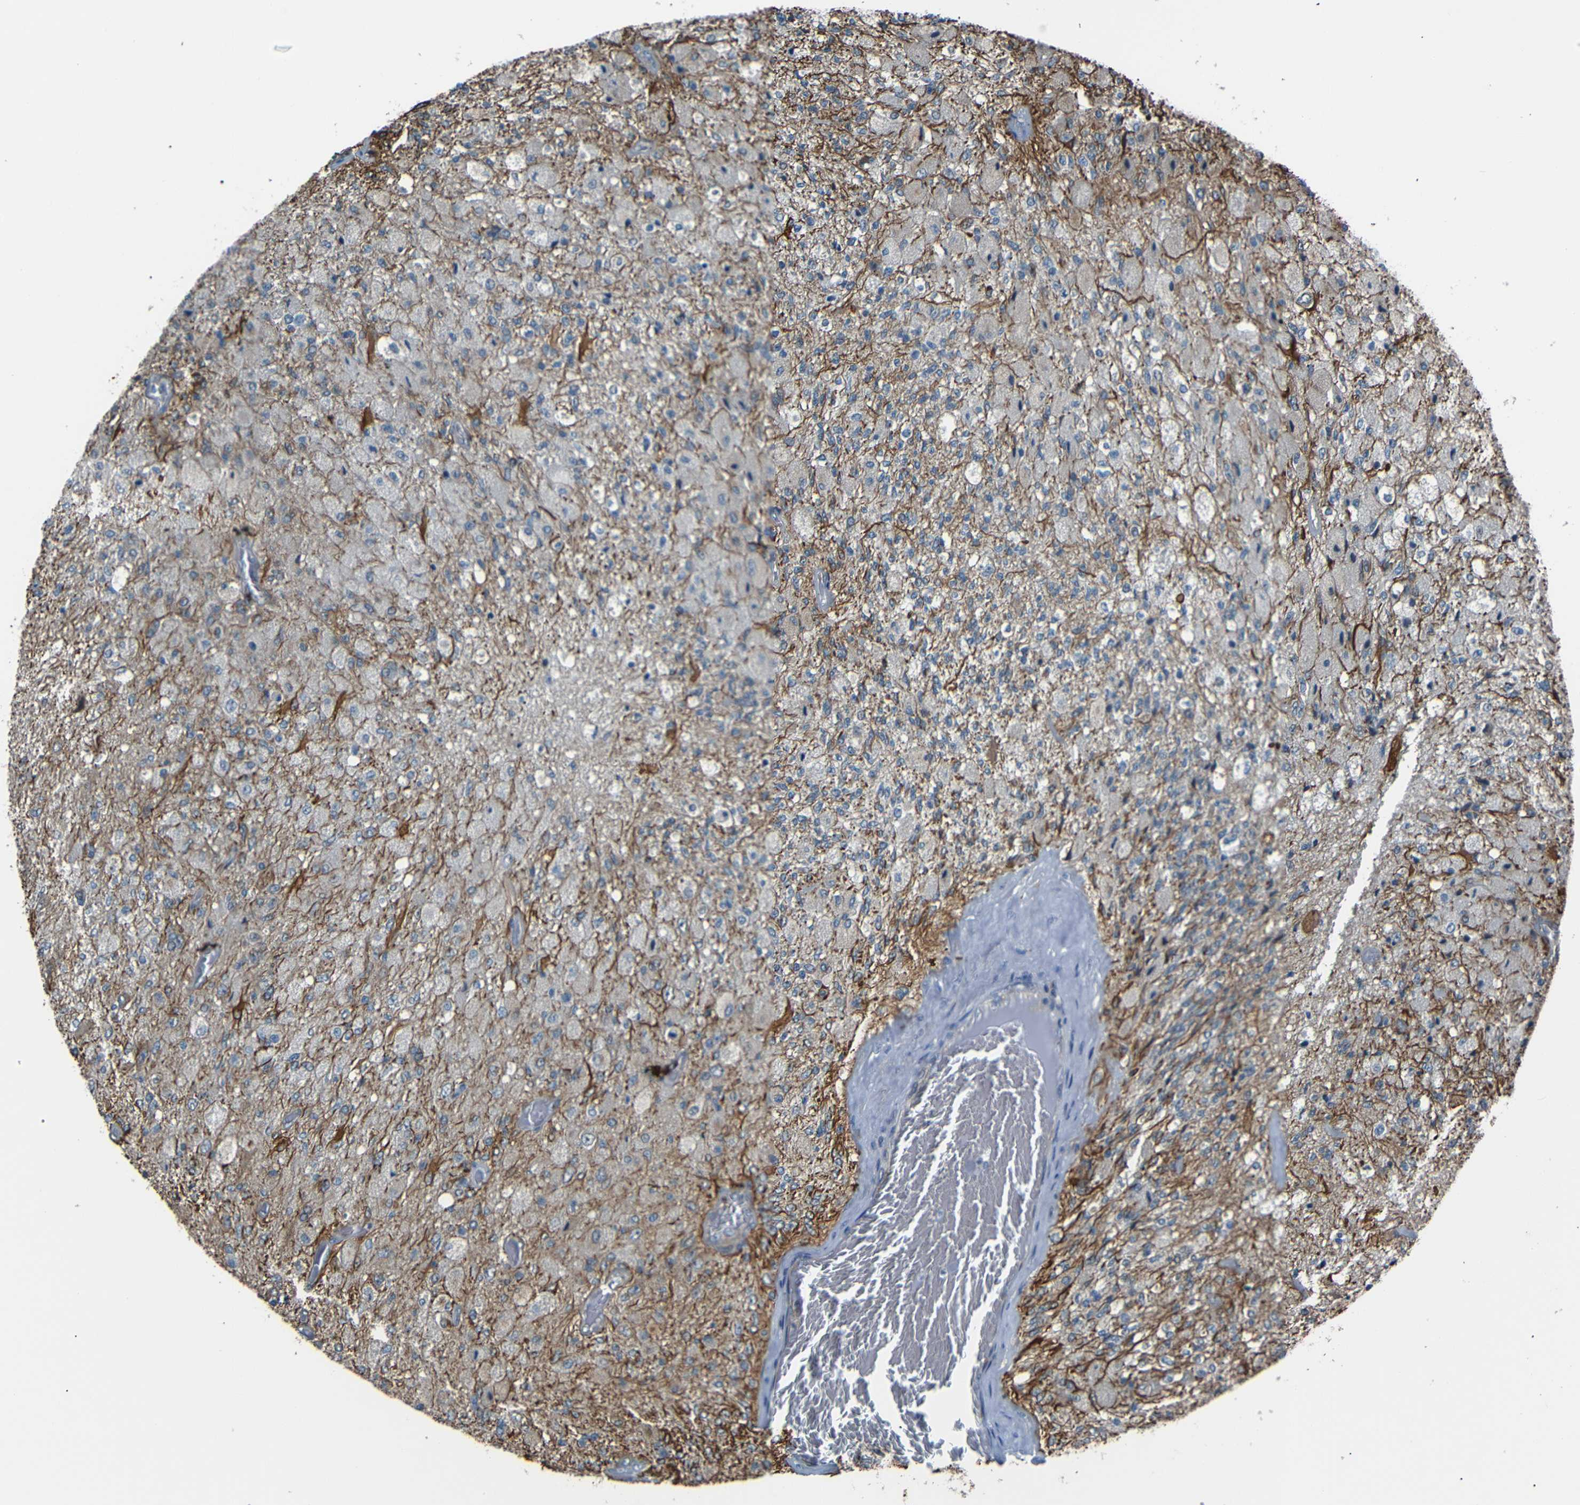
{"staining": {"intensity": "moderate", "quantity": "<25%", "location": "cytoplasmic/membranous"}, "tissue": "glioma", "cell_type": "Tumor cells", "image_type": "cancer", "snomed": [{"axis": "morphology", "description": "Normal tissue, NOS"}, {"axis": "morphology", "description": "Glioma, malignant, High grade"}, {"axis": "topography", "description": "Cerebral cortex"}], "caption": "A brown stain labels moderate cytoplasmic/membranous staining of a protein in human glioma tumor cells. (DAB (3,3'-diaminobenzidine) = brown stain, brightfield microscopy at high magnification).", "gene": "AKAP9", "patient": {"sex": "male", "age": 77}}